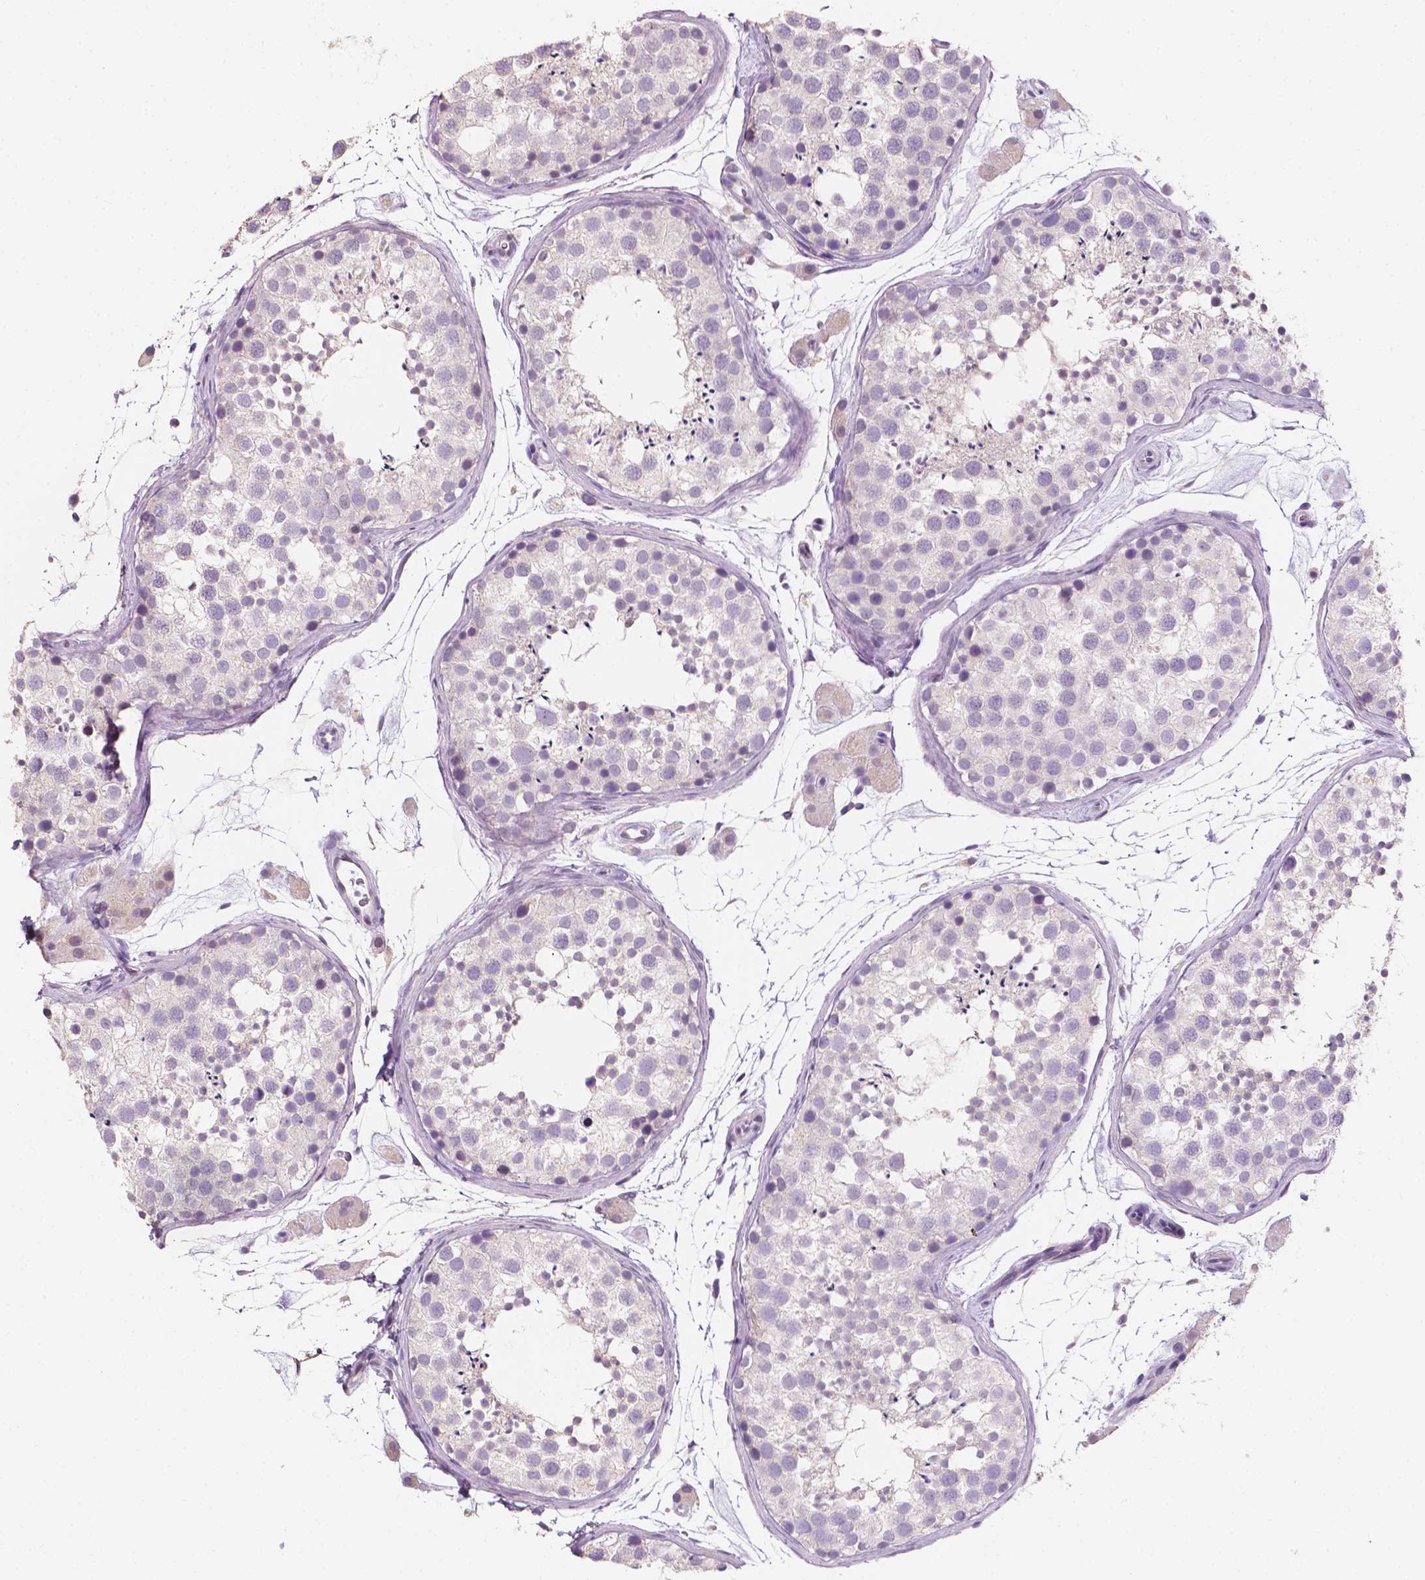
{"staining": {"intensity": "negative", "quantity": "none", "location": "none"}, "tissue": "testis", "cell_type": "Cells in seminiferous ducts", "image_type": "normal", "snomed": [{"axis": "morphology", "description": "Normal tissue, NOS"}, {"axis": "topography", "description": "Testis"}], "caption": "High power microscopy photomicrograph of an immunohistochemistry histopathology image of benign testis, revealing no significant positivity in cells in seminiferous ducts. The staining is performed using DAB brown chromogen with nuclei counter-stained in using hematoxylin.", "gene": "TAL1", "patient": {"sex": "male", "age": 41}}